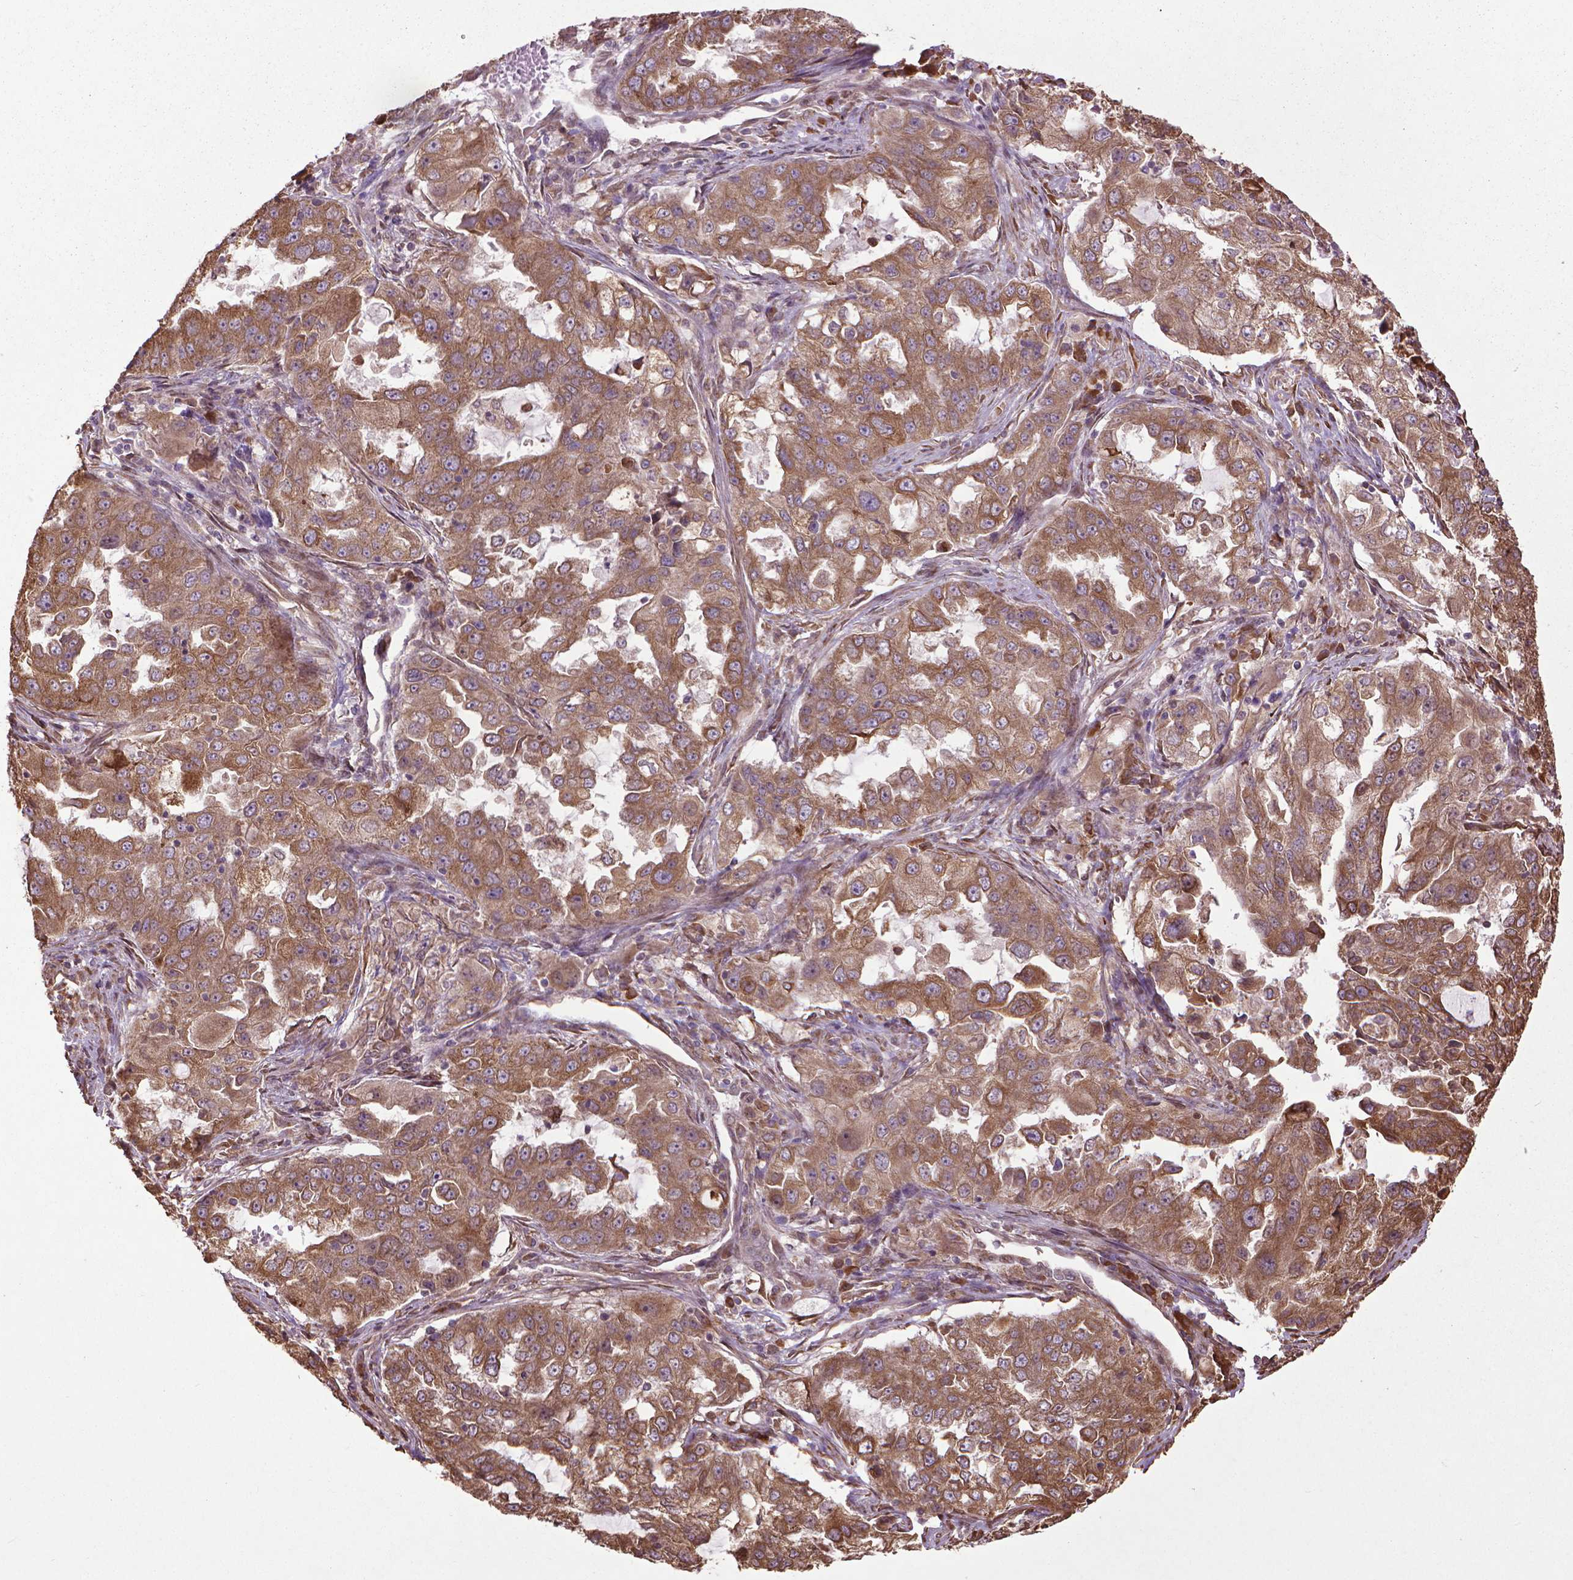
{"staining": {"intensity": "moderate", "quantity": ">75%", "location": "cytoplasmic/membranous"}, "tissue": "lung cancer", "cell_type": "Tumor cells", "image_type": "cancer", "snomed": [{"axis": "morphology", "description": "Adenocarcinoma, NOS"}, {"axis": "topography", "description": "Lung"}], "caption": "There is medium levels of moderate cytoplasmic/membranous expression in tumor cells of lung cancer, as demonstrated by immunohistochemical staining (brown color).", "gene": "GAS1", "patient": {"sex": "female", "age": 61}}